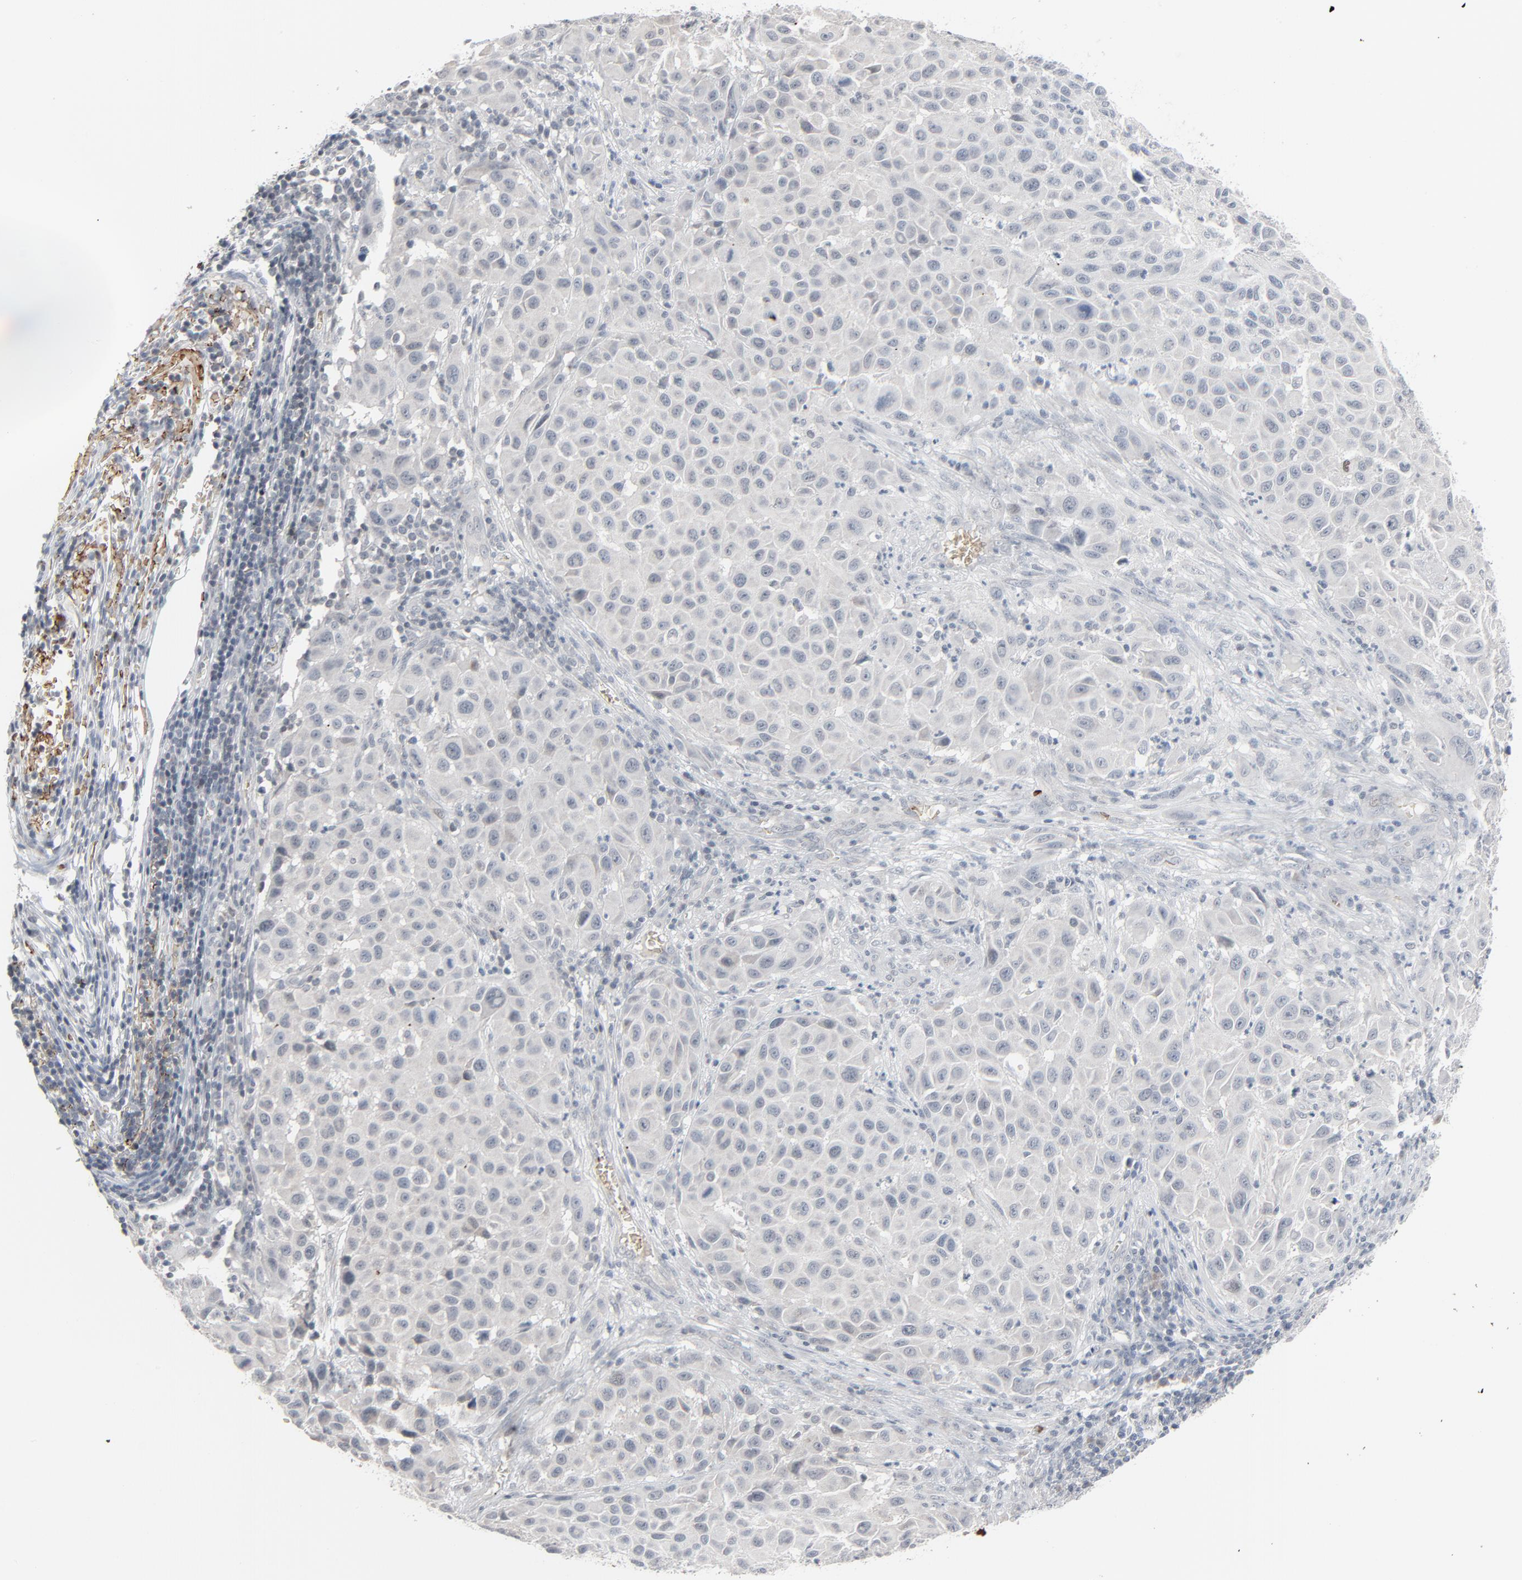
{"staining": {"intensity": "negative", "quantity": "none", "location": "none"}, "tissue": "melanoma", "cell_type": "Tumor cells", "image_type": "cancer", "snomed": [{"axis": "morphology", "description": "Malignant melanoma, Metastatic site"}, {"axis": "topography", "description": "Lymph node"}], "caption": "Malignant melanoma (metastatic site) was stained to show a protein in brown. There is no significant expression in tumor cells. (Stains: DAB (3,3'-diaminobenzidine) IHC with hematoxylin counter stain, Microscopy: brightfield microscopy at high magnification).", "gene": "SAGE1", "patient": {"sex": "male", "age": 61}}